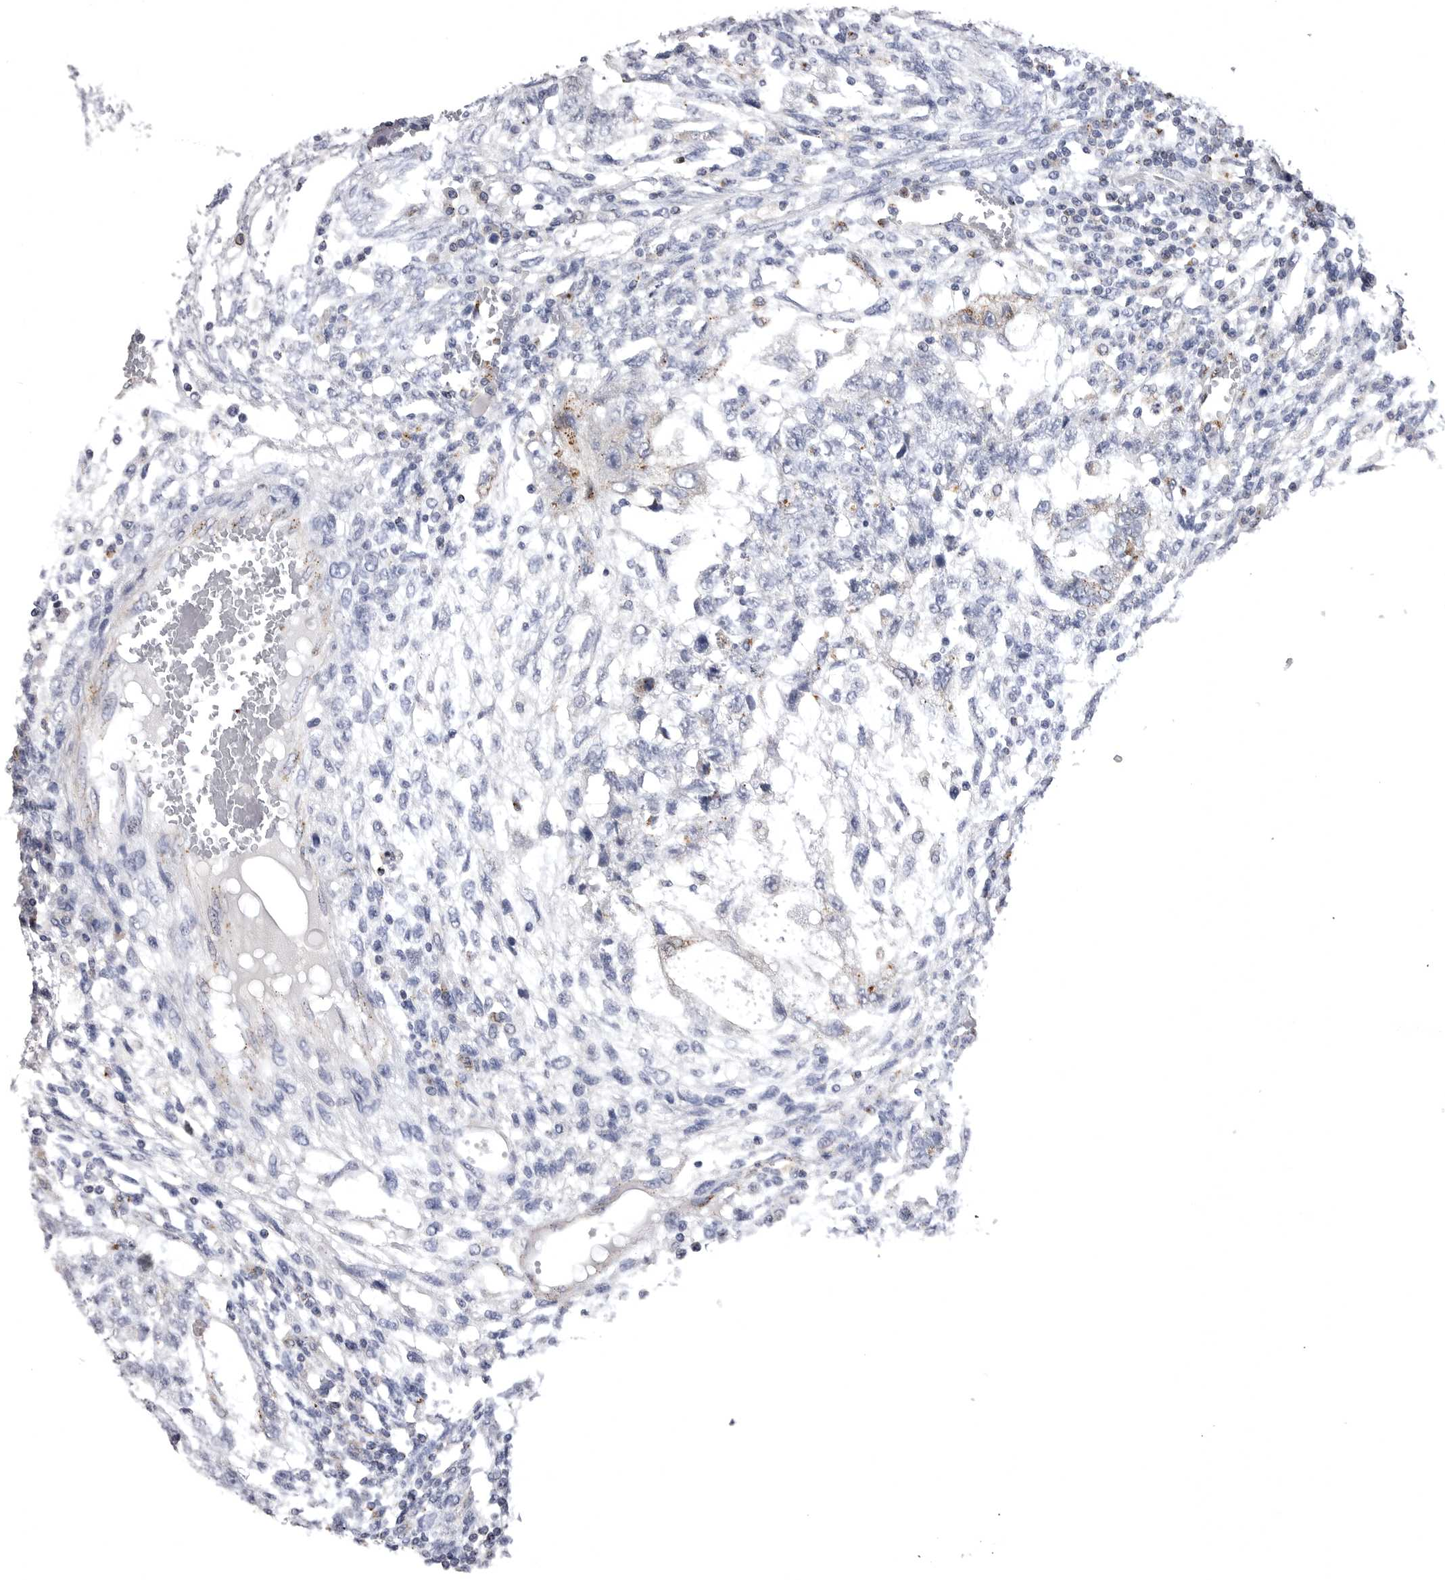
{"staining": {"intensity": "negative", "quantity": "none", "location": "none"}, "tissue": "testis cancer", "cell_type": "Tumor cells", "image_type": "cancer", "snomed": [{"axis": "morphology", "description": "Normal tissue, NOS"}, {"axis": "morphology", "description": "Carcinoma, Embryonal, NOS"}, {"axis": "topography", "description": "Testis"}], "caption": "Photomicrograph shows no protein staining in tumor cells of testis embryonal carcinoma tissue.", "gene": "PSPN", "patient": {"sex": "male", "age": 36}}